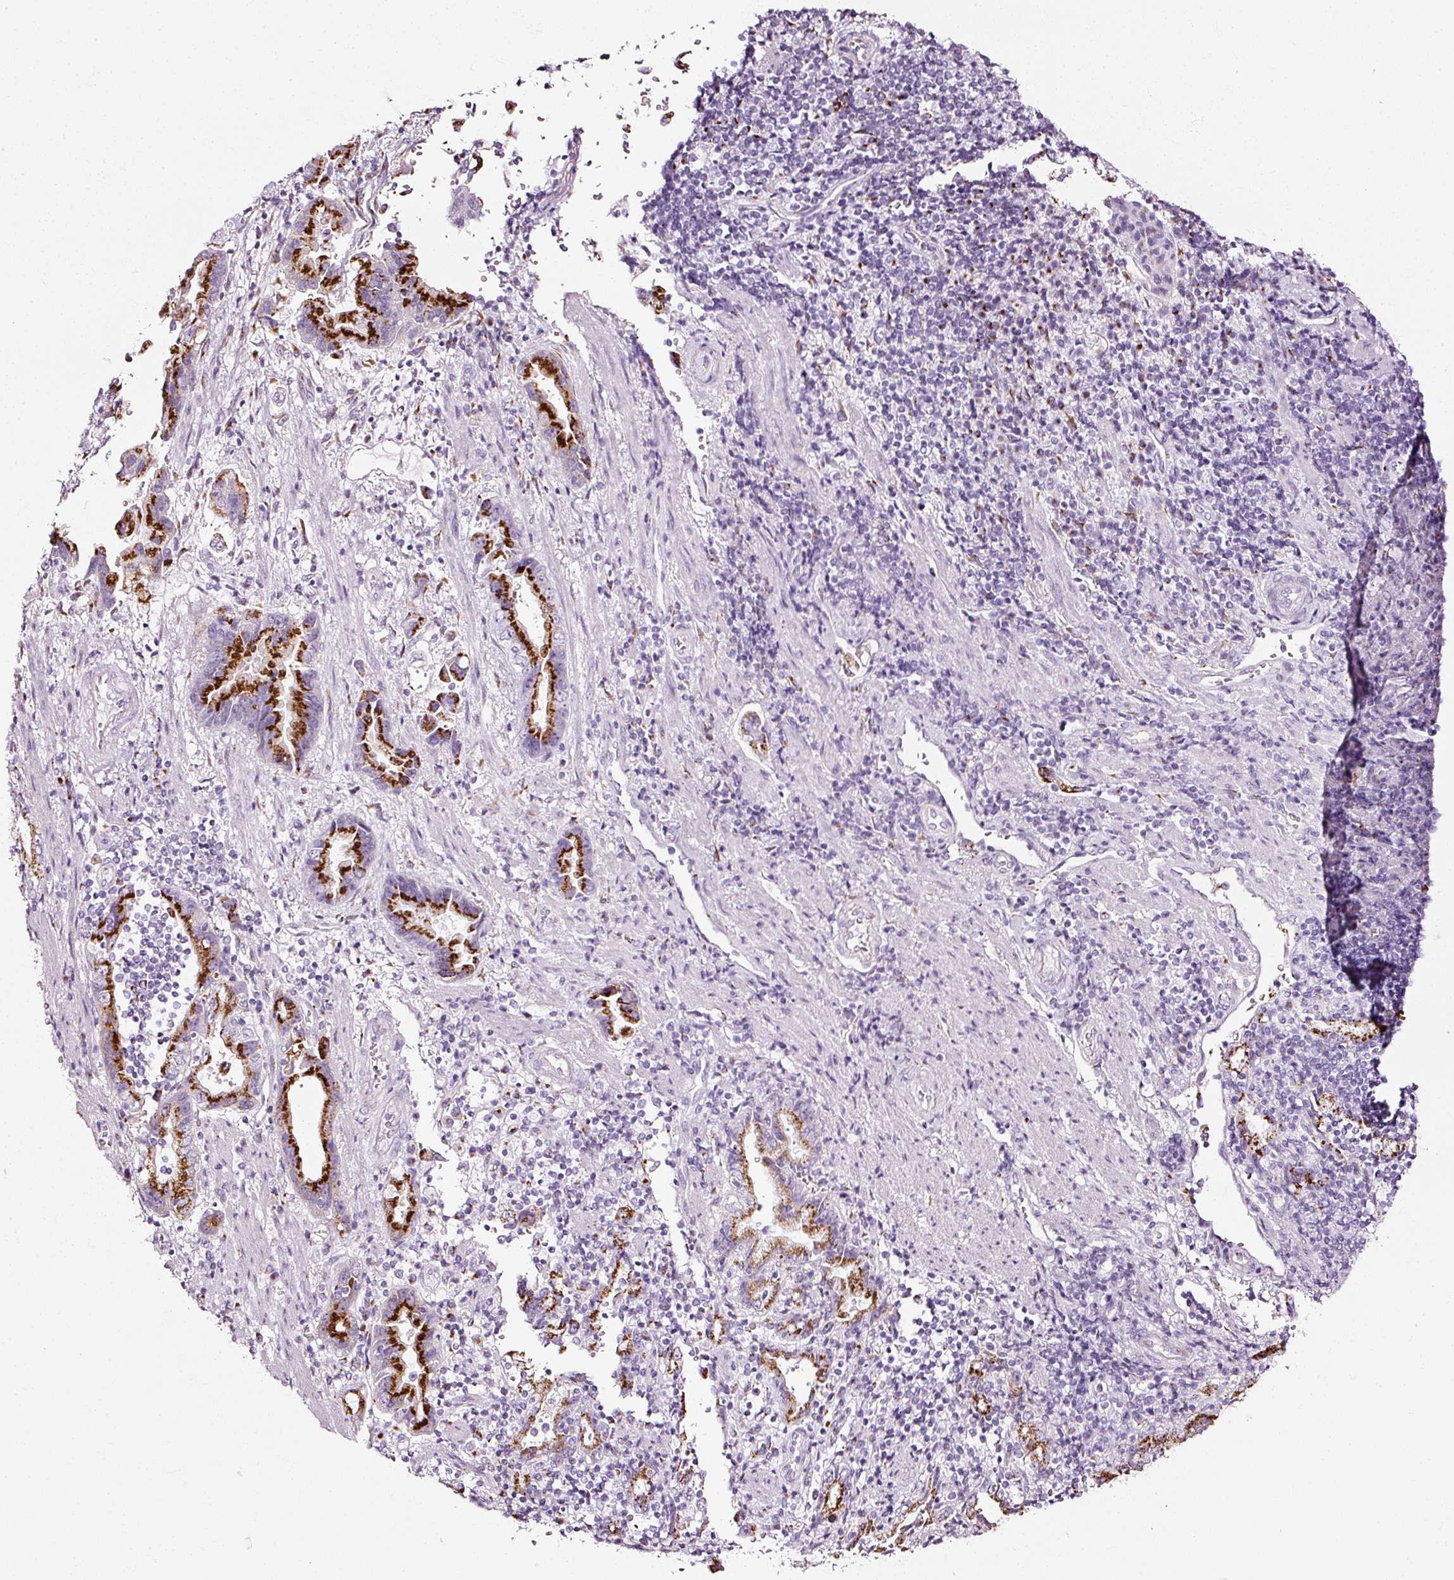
{"staining": {"intensity": "strong", "quantity": ">75%", "location": "cytoplasmic/membranous"}, "tissue": "stomach cancer", "cell_type": "Tumor cells", "image_type": "cancer", "snomed": [{"axis": "morphology", "description": "Adenocarcinoma, NOS"}, {"axis": "topography", "description": "Stomach"}], "caption": "Immunohistochemical staining of adenocarcinoma (stomach) demonstrates high levels of strong cytoplasmic/membranous protein staining in approximately >75% of tumor cells. (DAB (3,3'-diaminobenzidine) IHC with brightfield microscopy, high magnification).", "gene": "SDF4", "patient": {"sex": "male", "age": 62}}